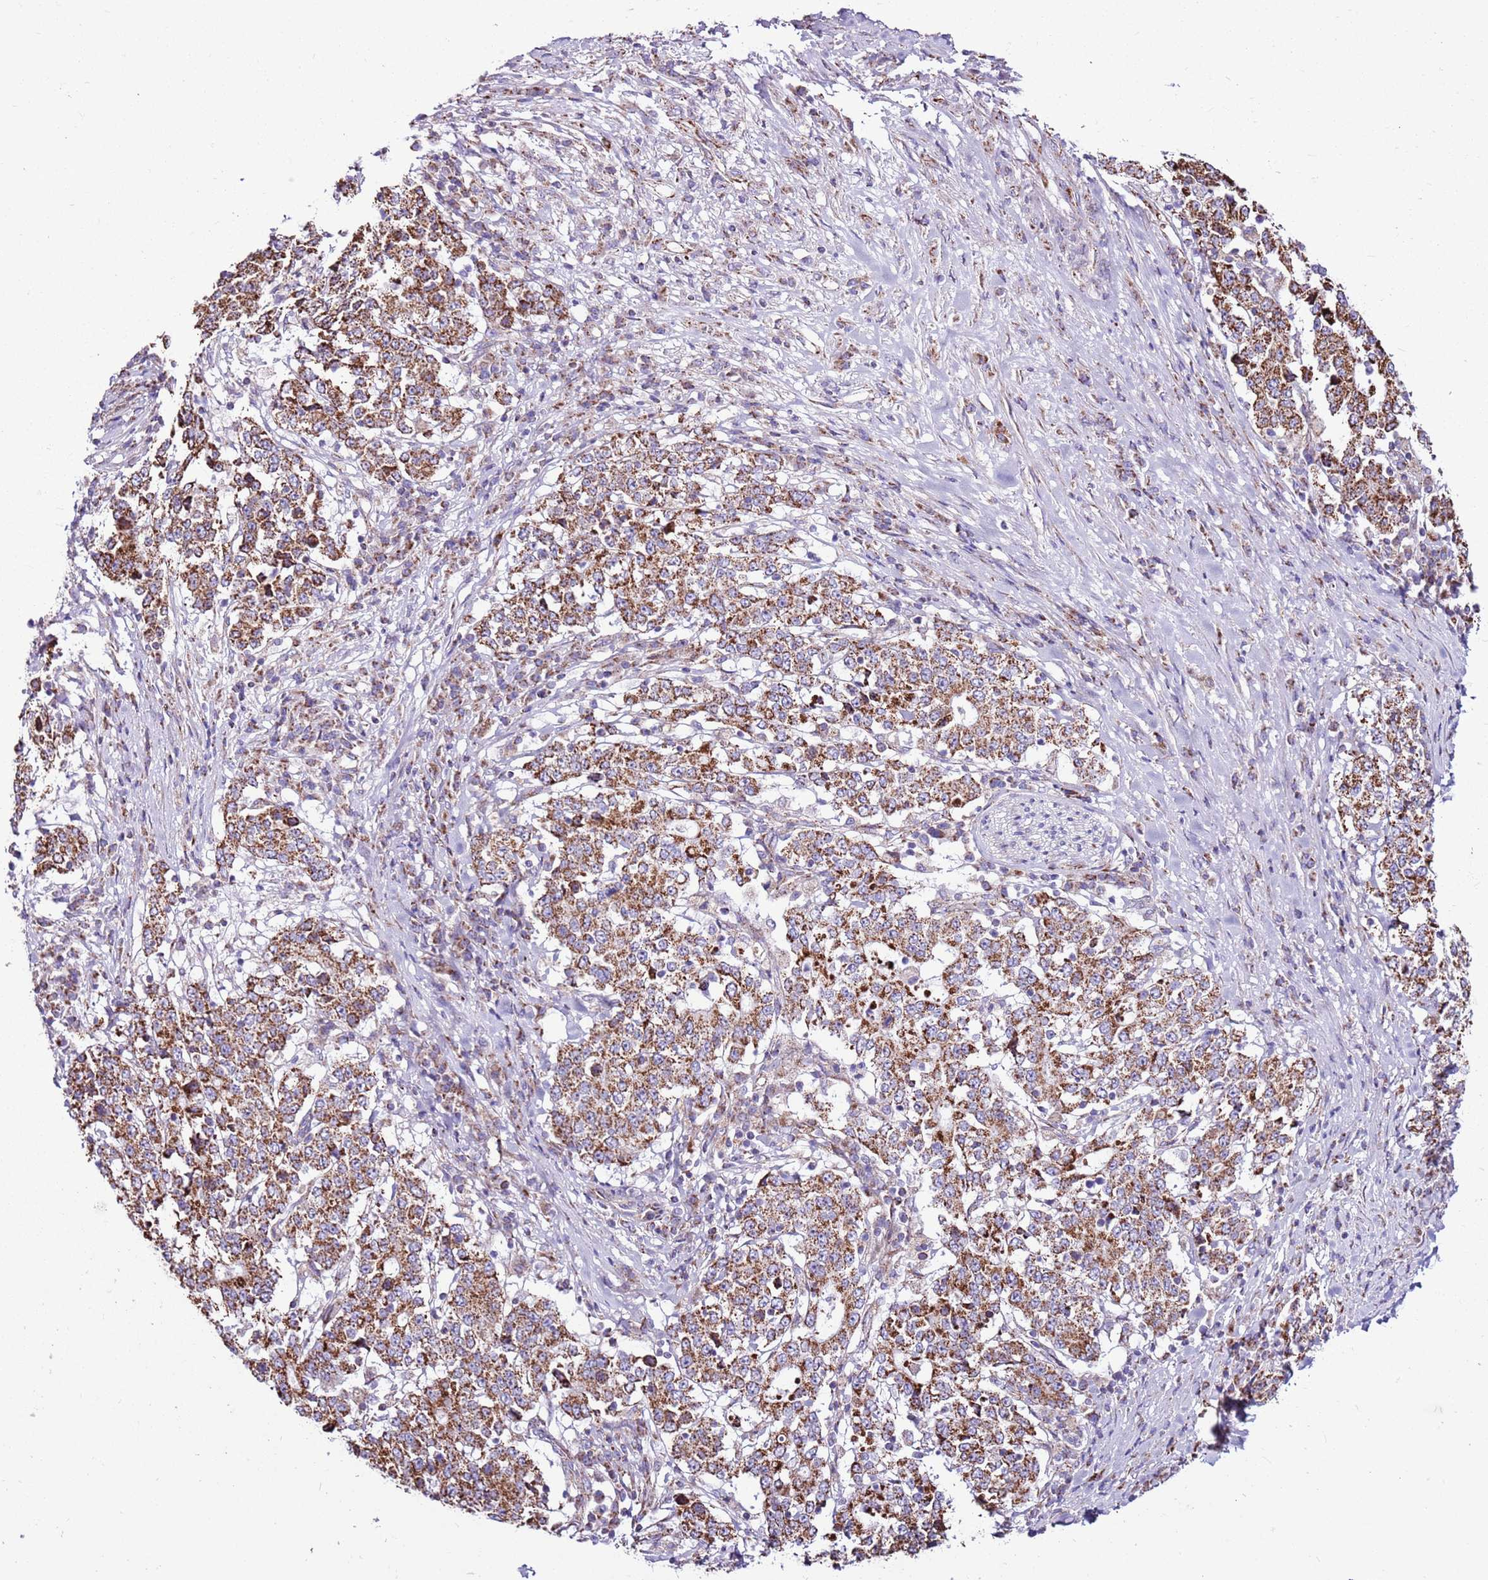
{"staining": {"intensity": "strong", "quantity": ">75%", "location": "cytoplasmic/membranous"}, "tissue": "stomach cancer", "cell_type": "Tumor cells", "image_type": "cancer", "snomed": [{"axis": "morphology", "description": "Adenocarcinoma, NOS"}, {"axis": "topography", "description": "Stomach"}], "caption": "Stomach cancer stained with immunohistochemistry (IHC) exhibits strong cytoplasmic/membranous positivity in approximately >75% of tumor cells.", "gene": "HECTD4", "patient": {"sex": "male", "age": 59}}